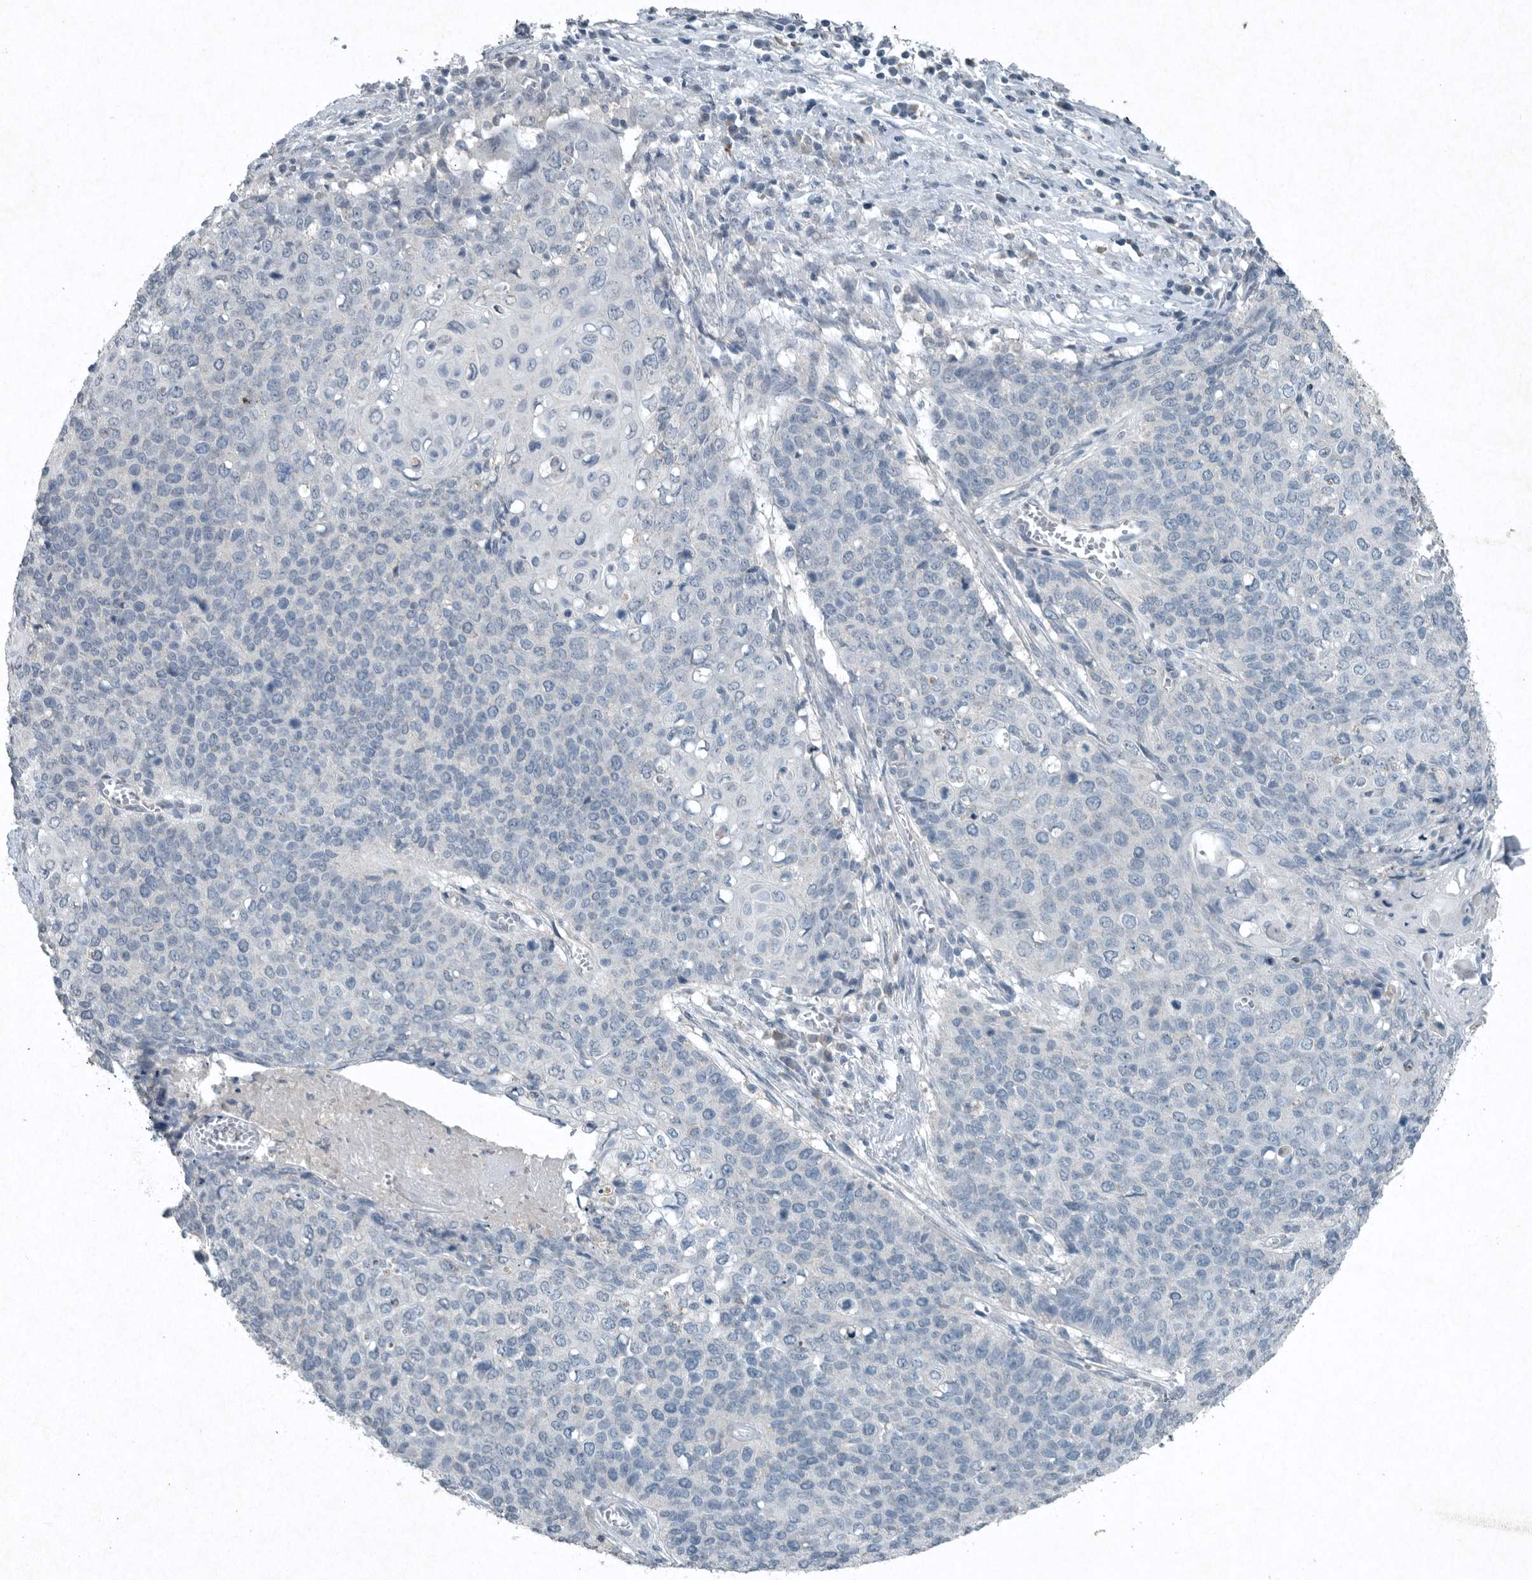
{"staining": {"intensity": "negative", "quantity": "none", "location": "none"}, "tissue": "cervical cancer", "cell_type": "Tumor cells", "image_type": "cancer", "snomed": [{"axis": "morphology", "description": "Squamous cell carcinoma, NOS"}, {"axis": "topography", "description": "Cervix"}], "caption": "Tumor cells are negative for protein expression in human squamous cell carcinoma (cervical).", "gene": "IL20", "patient": {"sex": "female", "age": 39}}